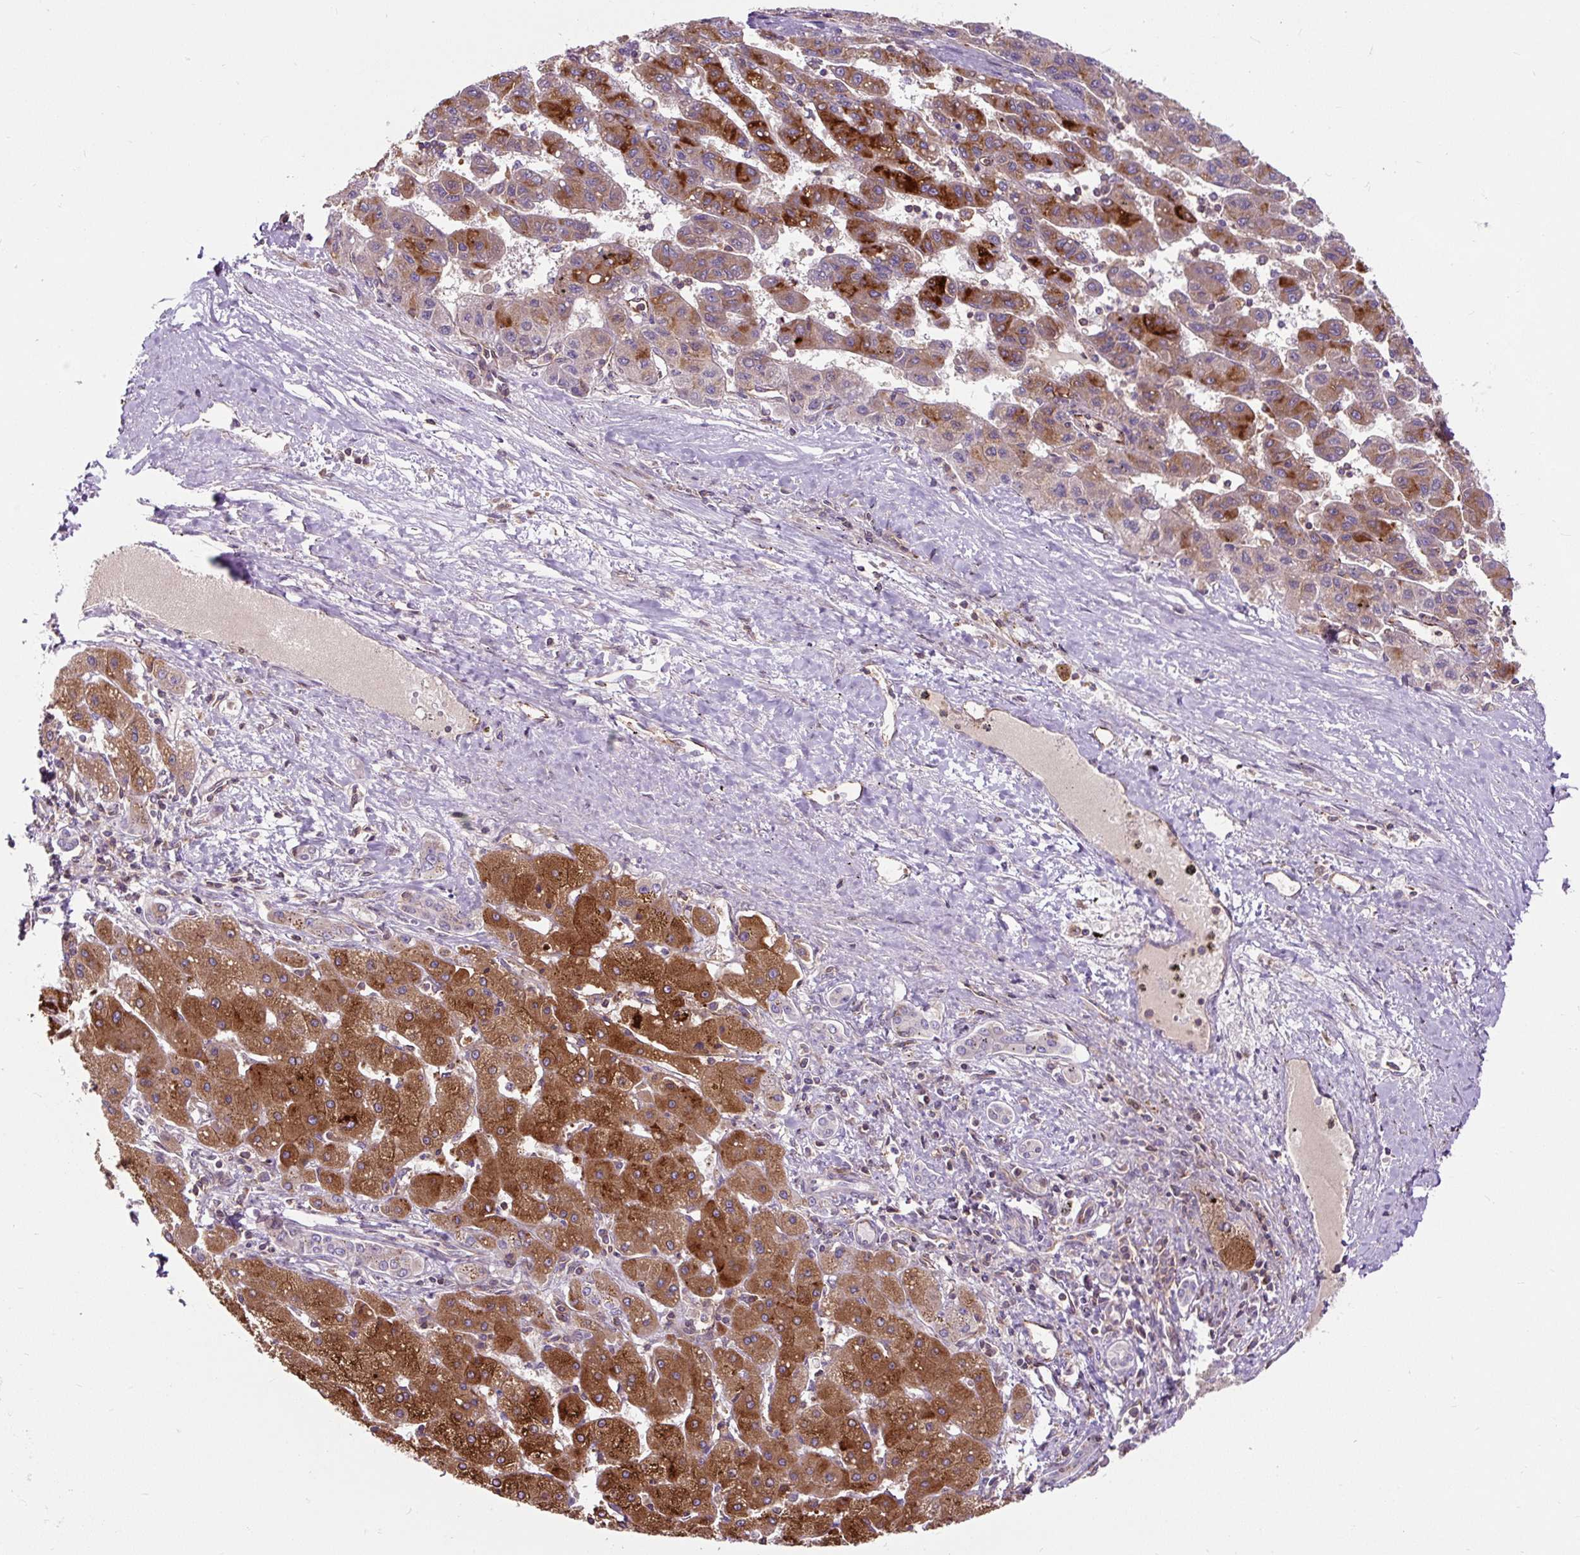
{"staining": {"intensity": "strong", "quantity": ">75%", "location": "cytoplasmic/membranous"}, "tissue": "liver cancer", "cell_type": "Tumor cells", "image_type": "cancer", "snomed": [{"axis": "morphology", "description": "Carcinoma, Hepatocellular, NOS"}, {"axis": "topography", "description": "Liver"}], "caption": "This is a photomicrograph of IHC staining of liver cancer, which shows strong positivity in the cytoplasmic/membranous of tumor cells.", "gene": "PCDHGB3", "patient": {"sex": "female", "age": 82}}